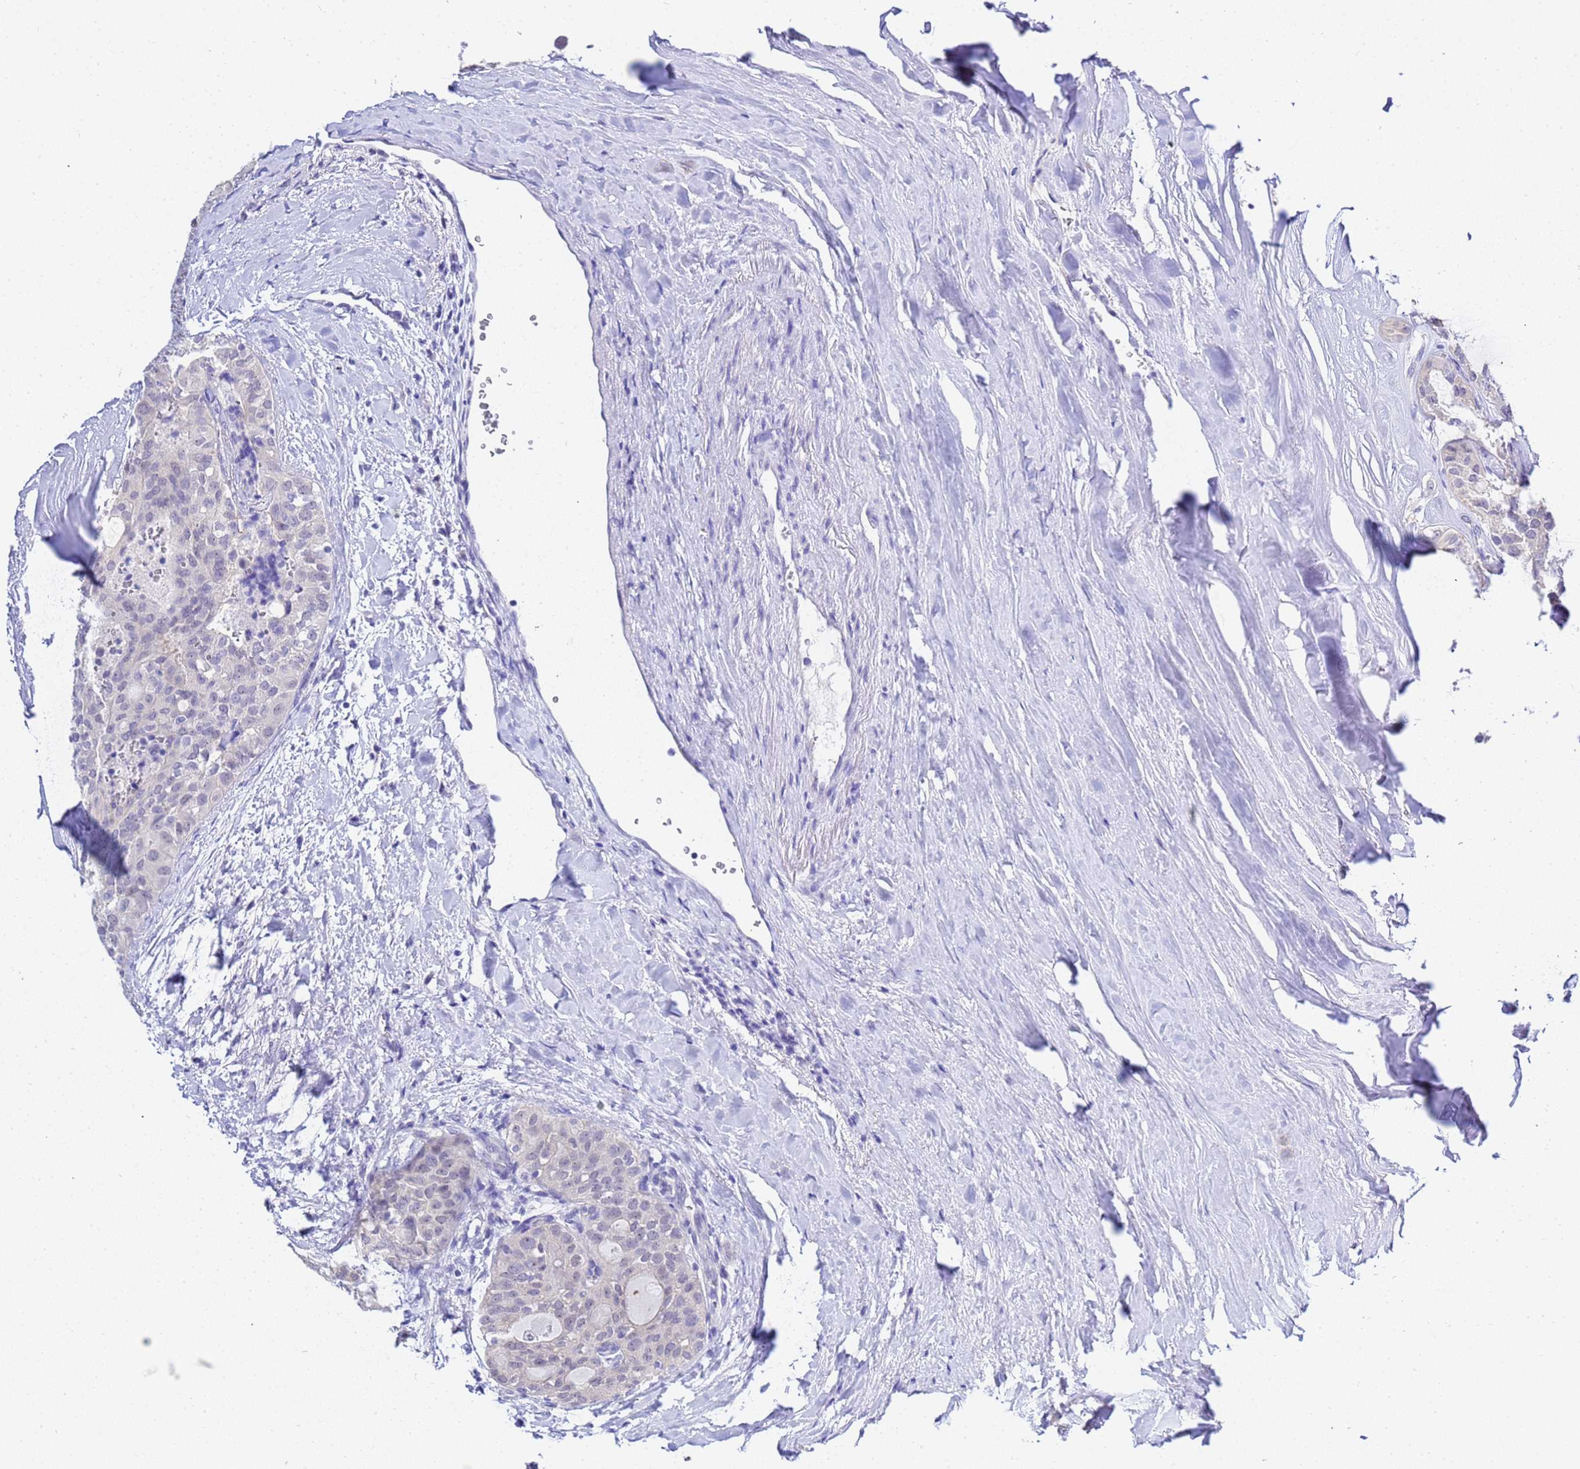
{"staining": {"intensity": "negative", "quantity": "none", "location": "none"}, "tissue": "thyroid cancer", "cell_type": "Tumor cells", "image_type": "cancer", "snomed": [{"axis": "morphology", "description": "Follicular adenoma carcinoma, NOS"}, {"axis": "topography", "description": "Thyroid gland"}], "caption": "High magnification brightfield microscopy of follicular adenoma carcinoma (thyroid) stained with DAB (brown) and counterstained with hematoxylin (blue): tumor cells show no significant expression.", "gene": "ACTL6B", "patient": {"sex": "male", "age": 75}}